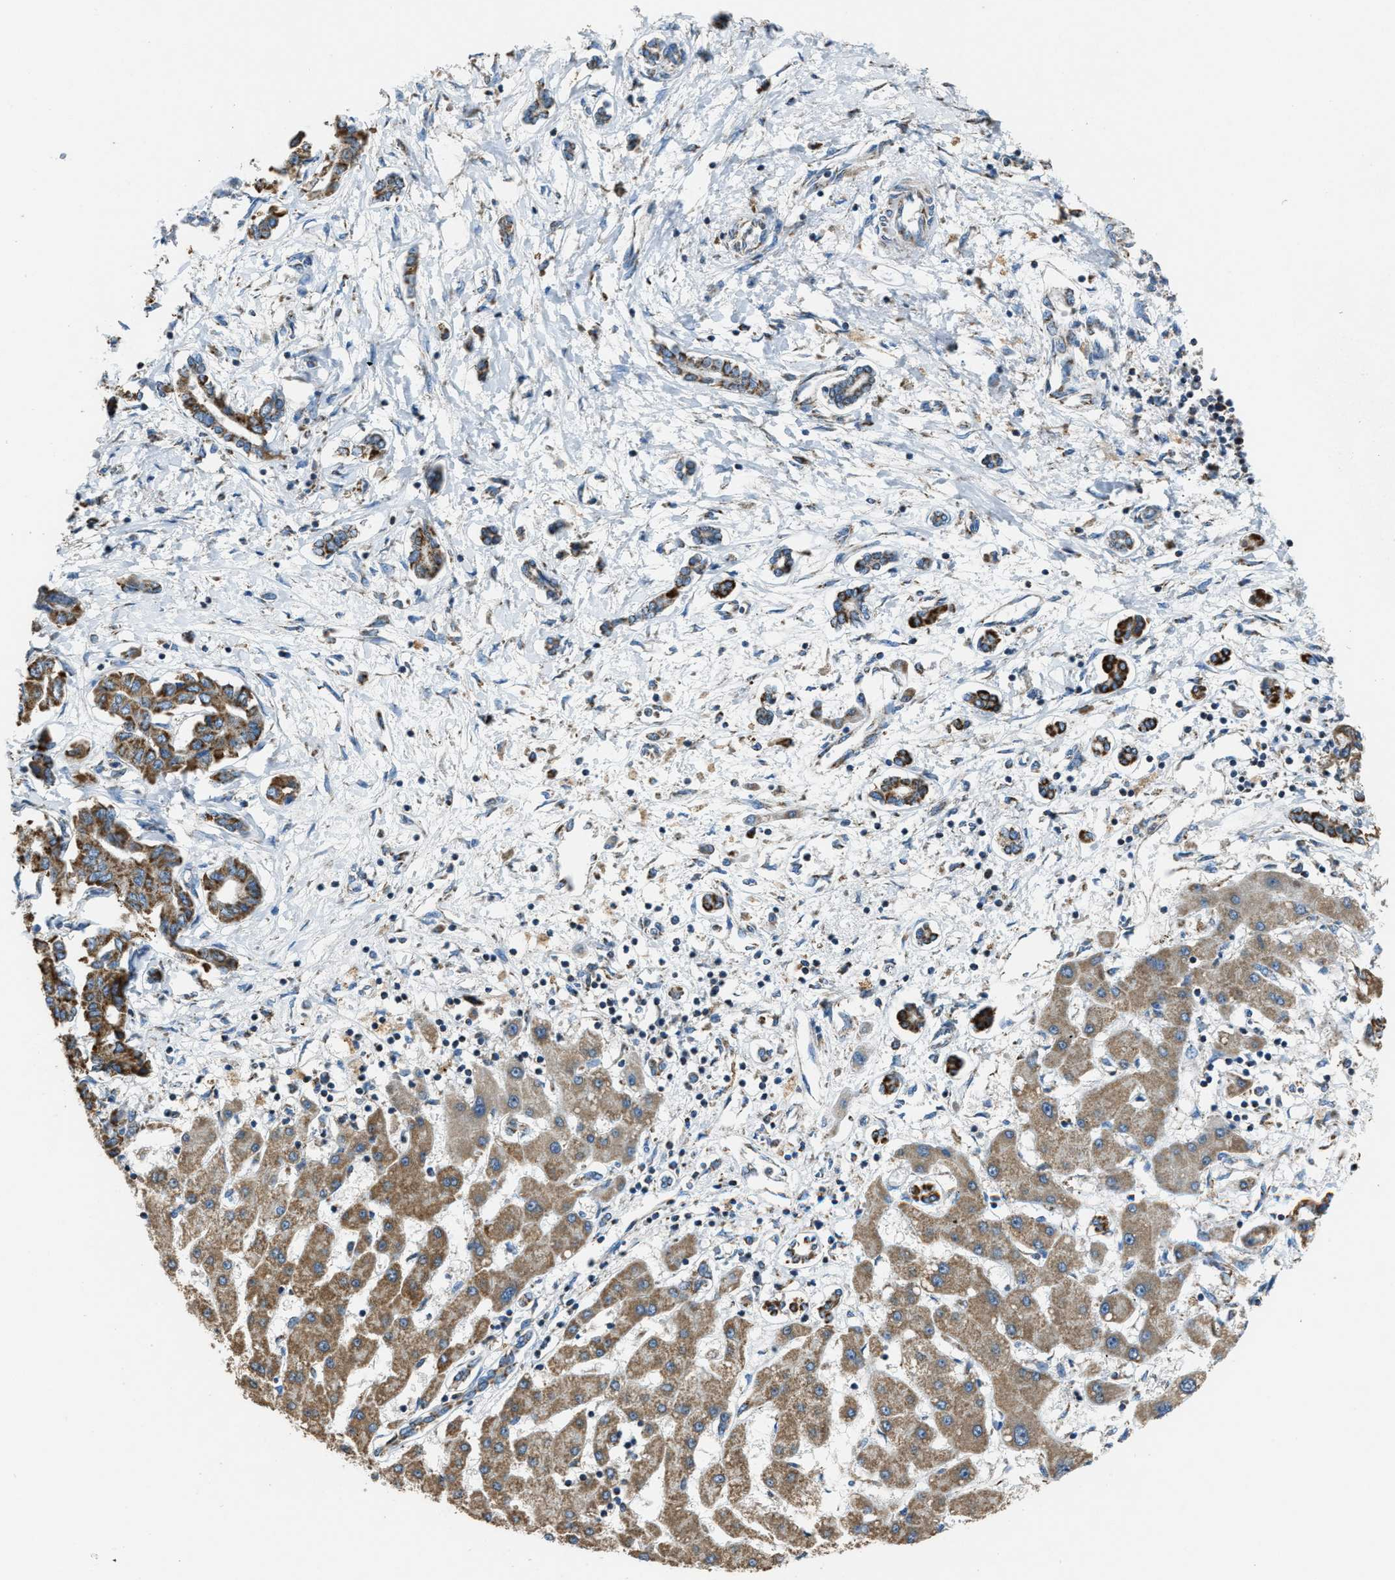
{"staining": {"intensity": "strong", "quantity": ">75%", "location": "cytoplasmic/membranous"}, "tissue": "liver cancer", "cell_type": "Tumor cells", "image_type": "cancer", "snomed": [{"axis": "morphology", "description": "Cholangiocarcinoma"}, {"axis": "topography", "description": "Liver"}], "caption": "About >75% of tumor cells in human liver cholangiocarcinoma reveal strong cytoplasmic/membranous protein staining as visualized by brown immunohistochemical staining.", "gene": "SLC25A11", "patient": {"sex": "male", "age": 59}}